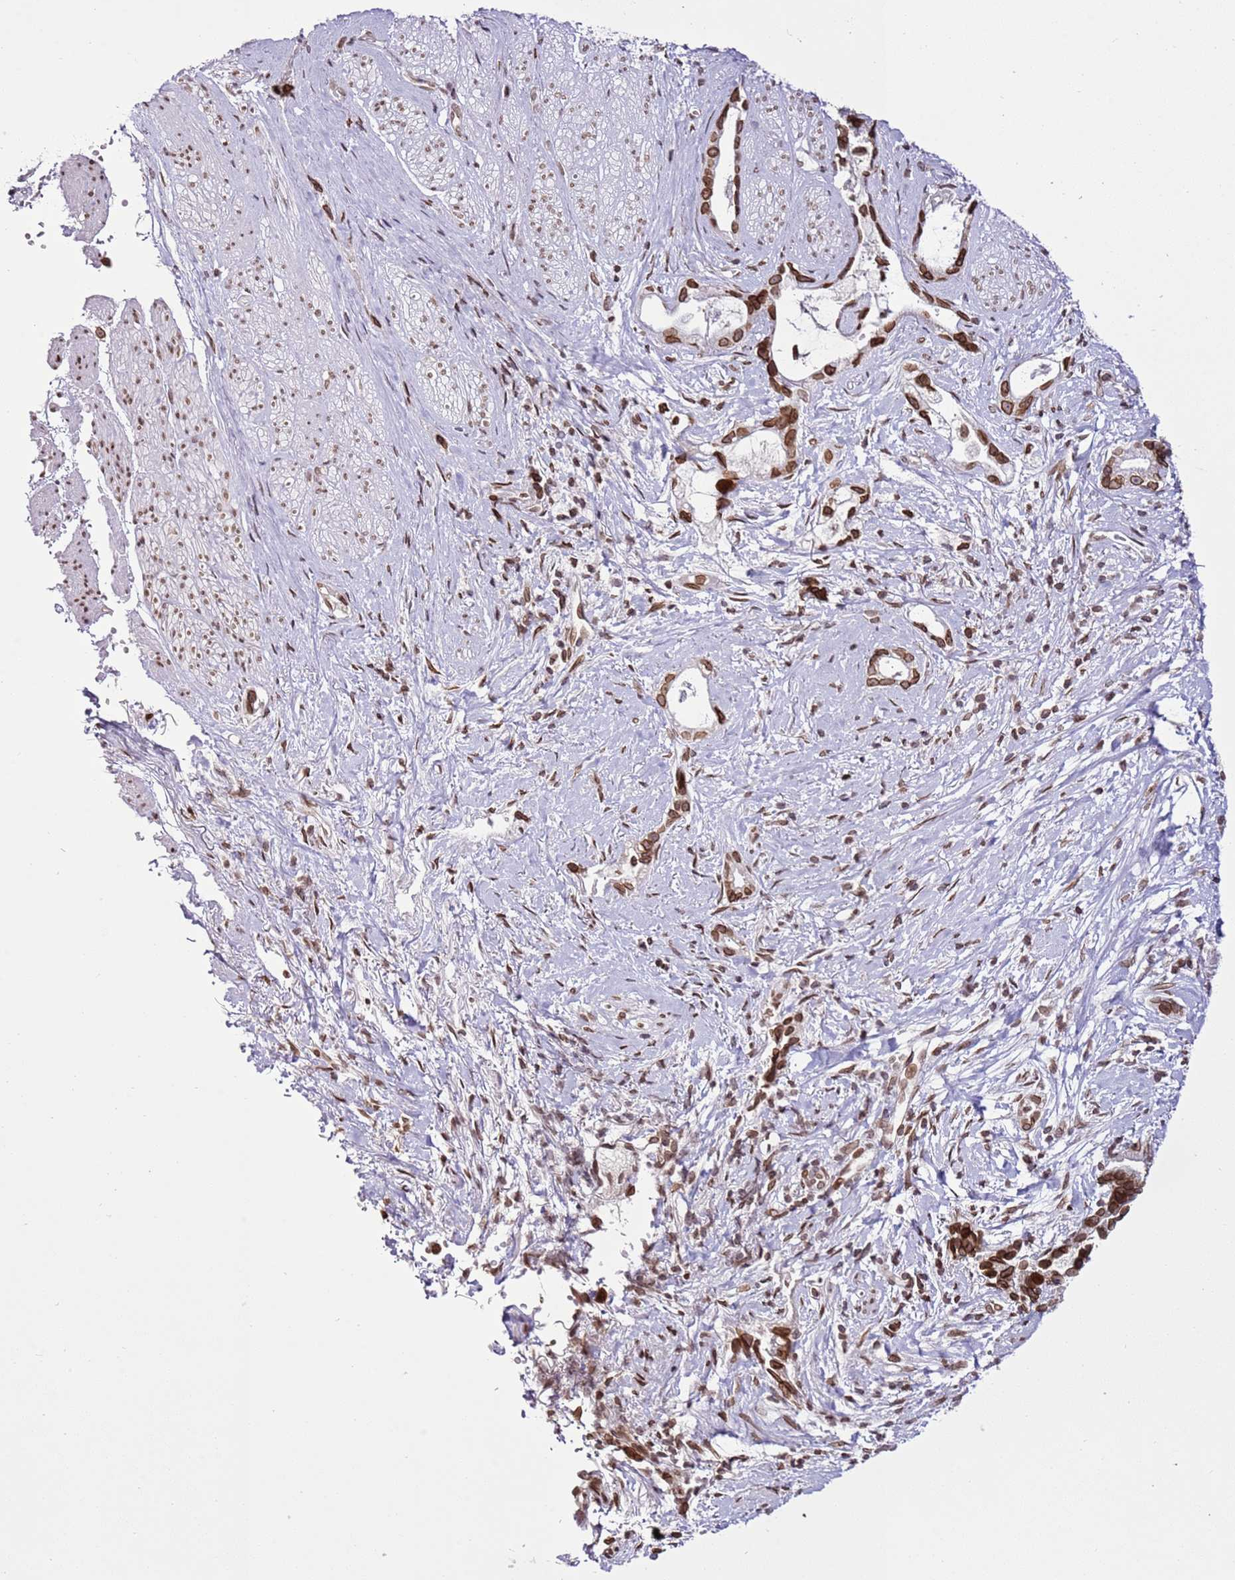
{"staining": {"intensity": "strong", "quantity": ">75%", "location": "cytoplasmic/membranous,nuclear"}, "tissue": "stomach cancer", "cell_type": "Tumor cells", "image_type": "cancer", "snomed": [{"axis": "morphology", "description": "Adenocarcinoma, NOS"}, {"axis": "topography", "description": "Stomach"}], "caption": "This histopathology image reveals immunohistochemistry staining of human stomach adenocarcinoma, with high strong cytoplasmic/membranous and nuclear positivity in about >75% of tumor cells.", "gene": "POU6F1", "patient": {"sex": "male", "age": 55}}